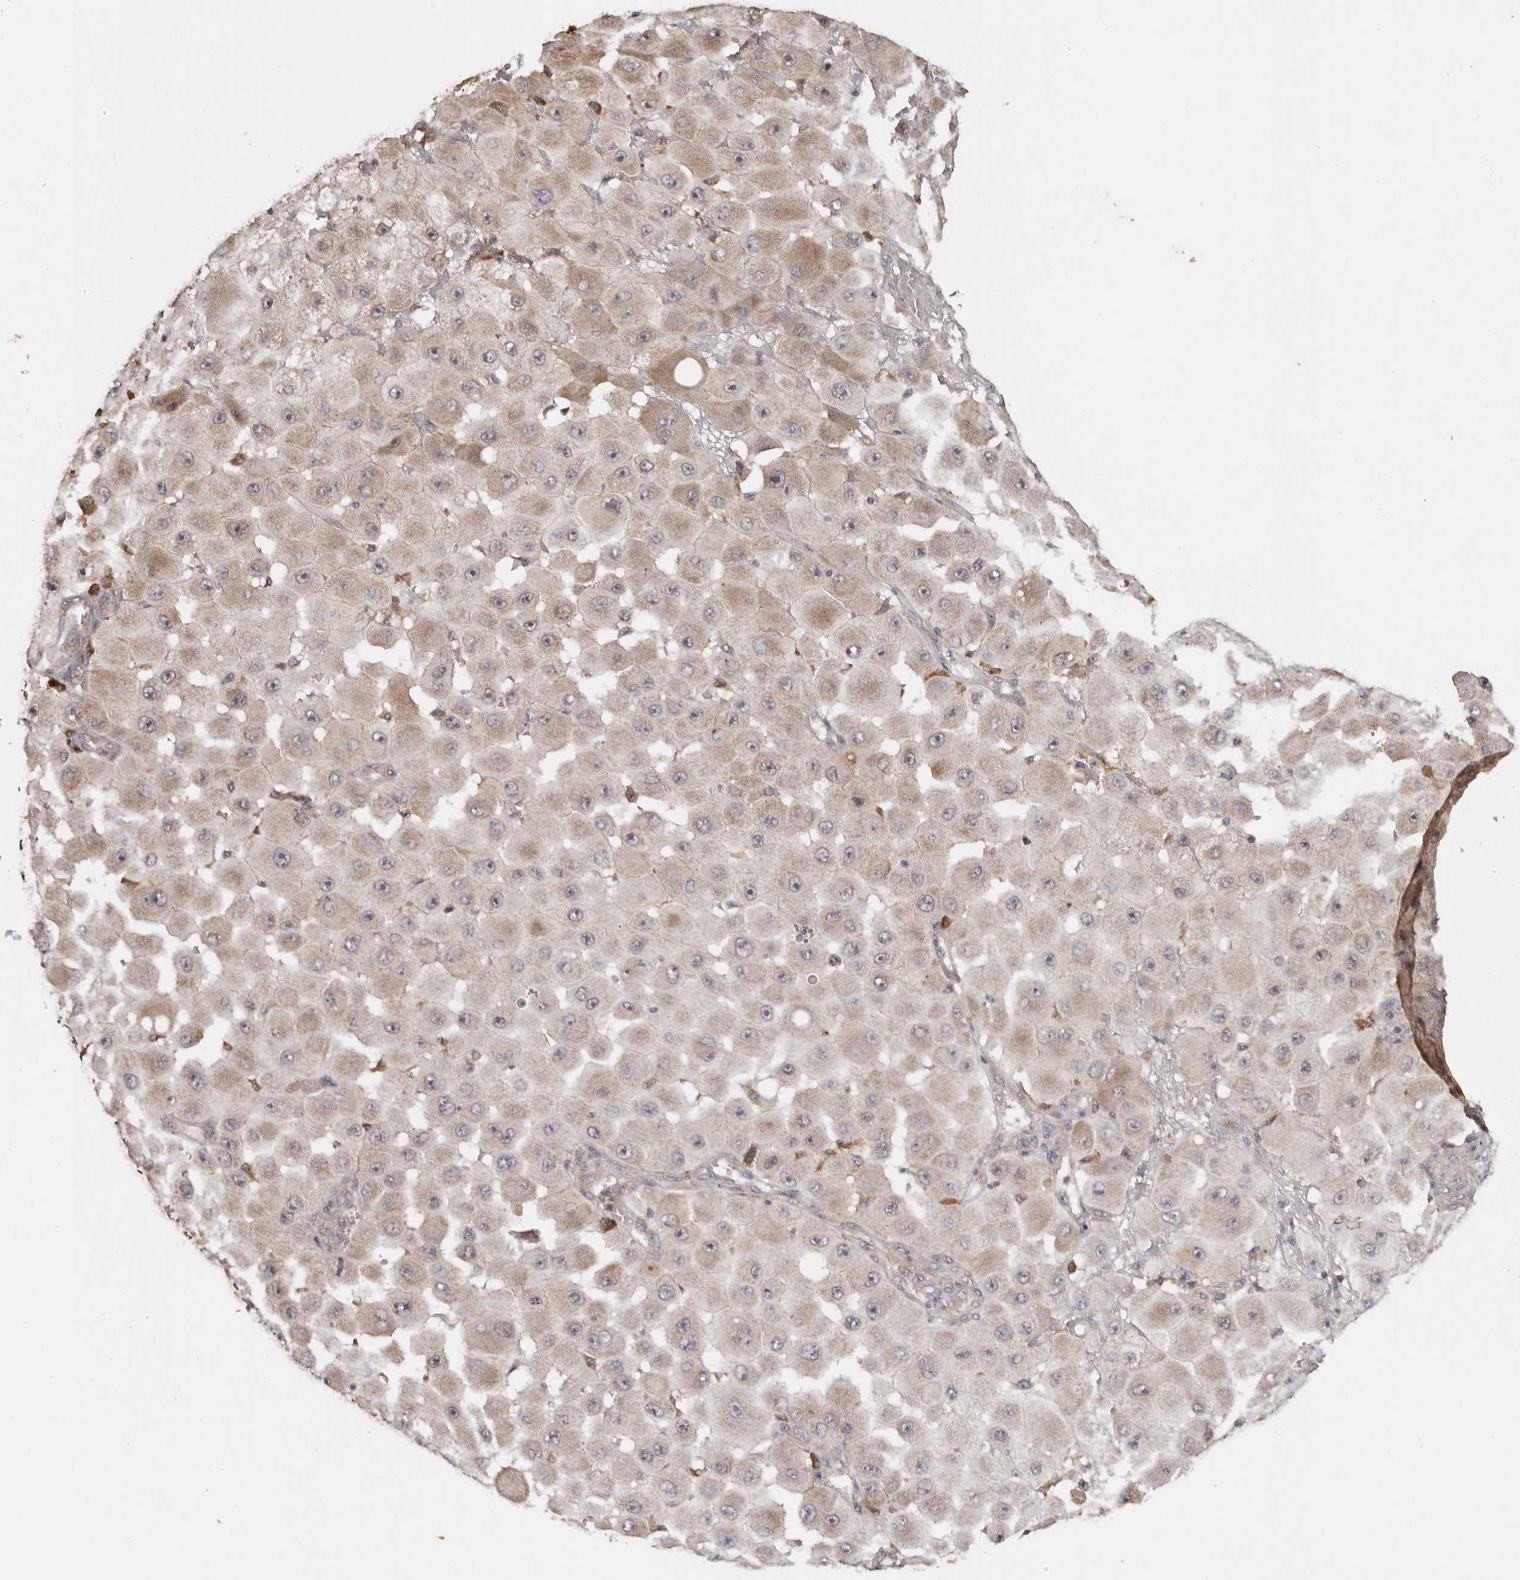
{"staining": {"intensity": "moderate", "quantity": "25%-75%", "location": "cytoplasmic/membranous"}, "tissue": "melanoma", "cell_type": "Tumor cells", "image_type": "cancer", "snomed": [{"axis": "morphology", "description": "Malignant melanoma, NOS"}, {"axis": "topography", "description": "Skin"}], "caption": "This micrograph displays melanoma stained with immunohistochemistry (IHC) to label a protein in brown. The cytoplasmic/membranous of tumor cells show moderate positivity for the protein. Nuclei are counter-stained blue.", "gene": "RSPO2", "patient": {"sex": "female", "age": 81}}